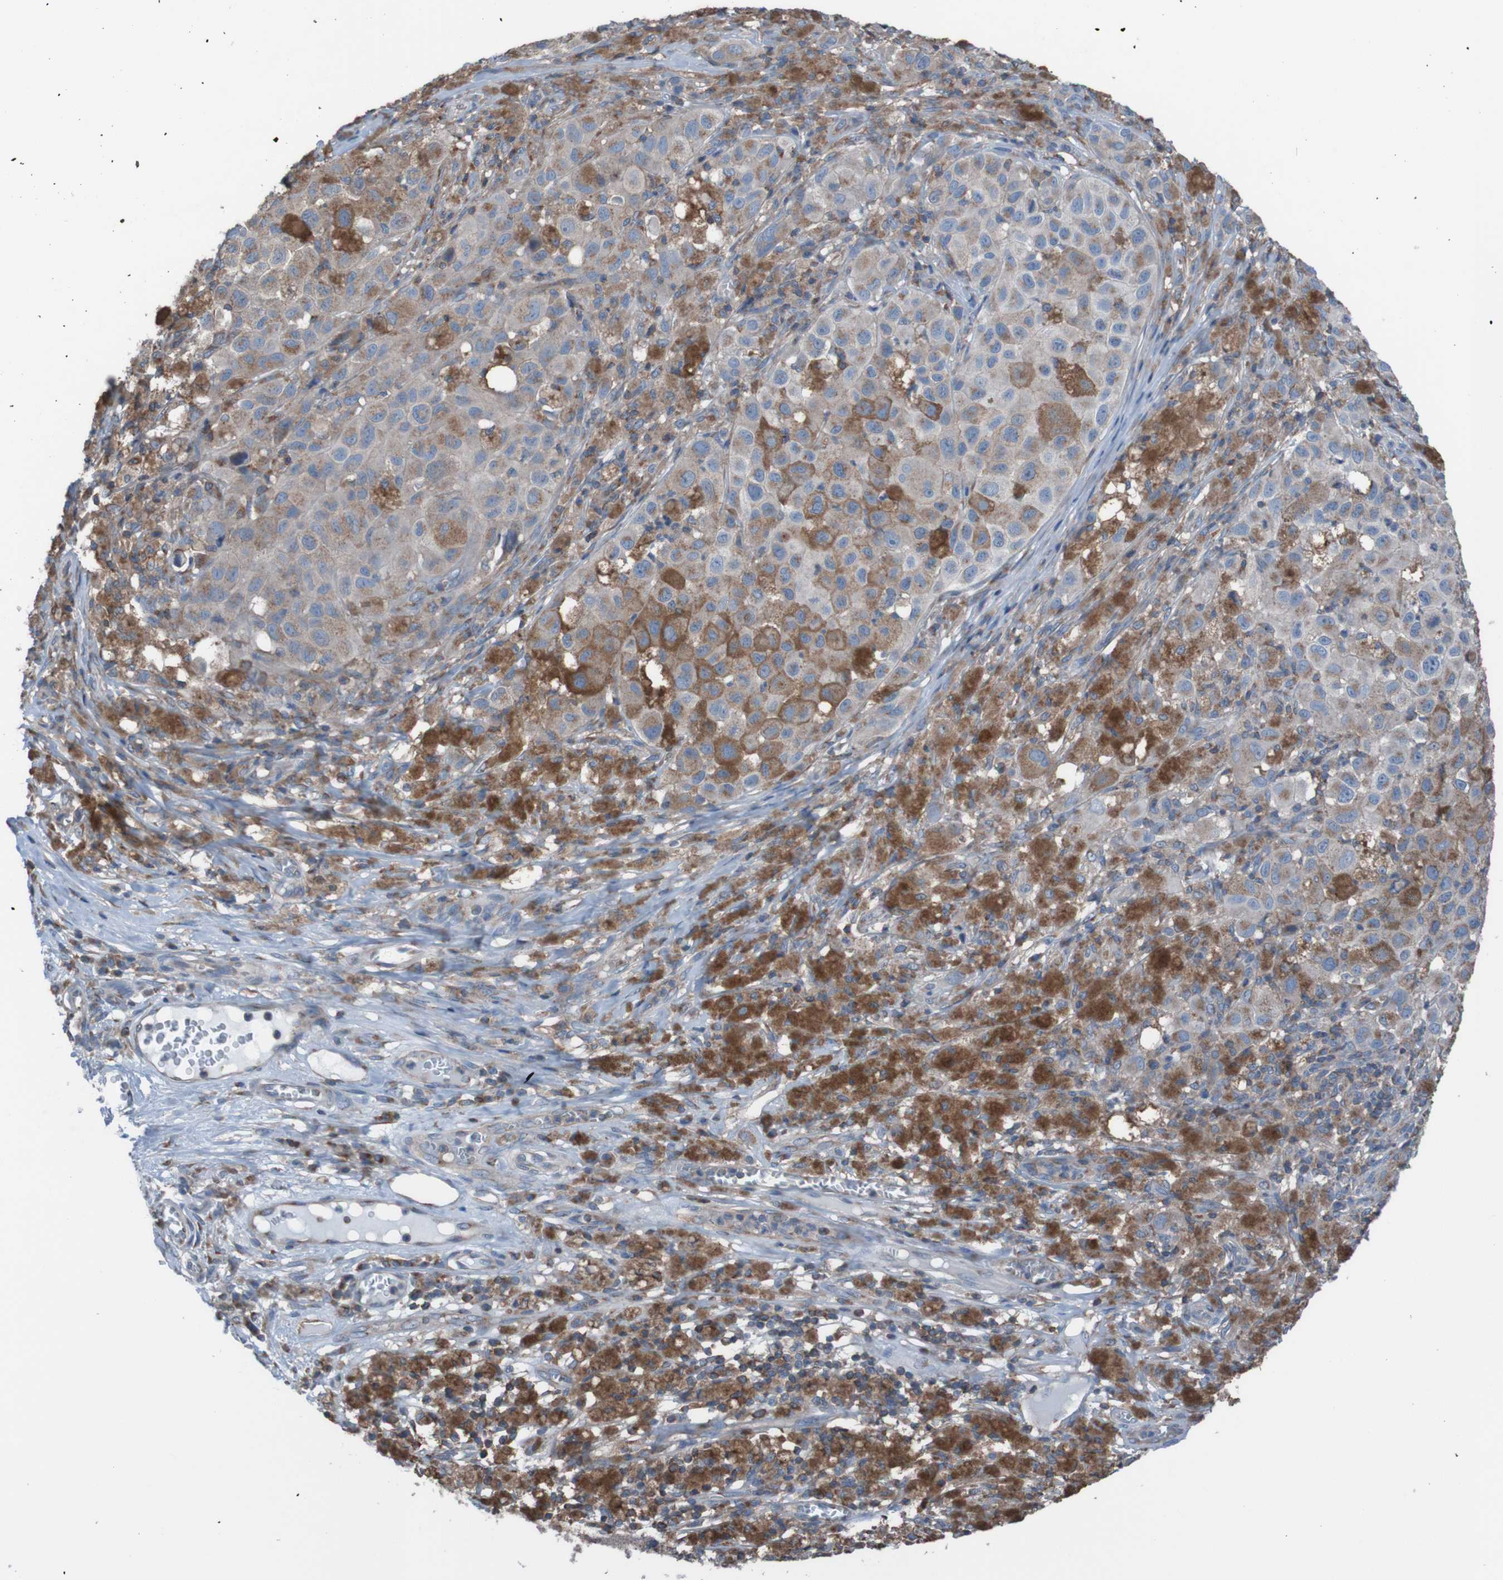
{"staining": {"intensity": "negative", "quantity": "none", "location": "none"}, "tissue": "melanoma", "cell_type": "Tumor cells", "image_type": "cancer", "snomed": [{"axis": "morphology", "description": "Malignant melanoma, NOS"}, {"axis": "topography", "description": "Skin"}], "caption": "There is no significant staining in tumor cells of melanoma. (Immunohistochemistry (ihc), brightfield microscopy, high magnification).", "gene": "MINAR1", "patient": {"sex": "male", "age": 96}}